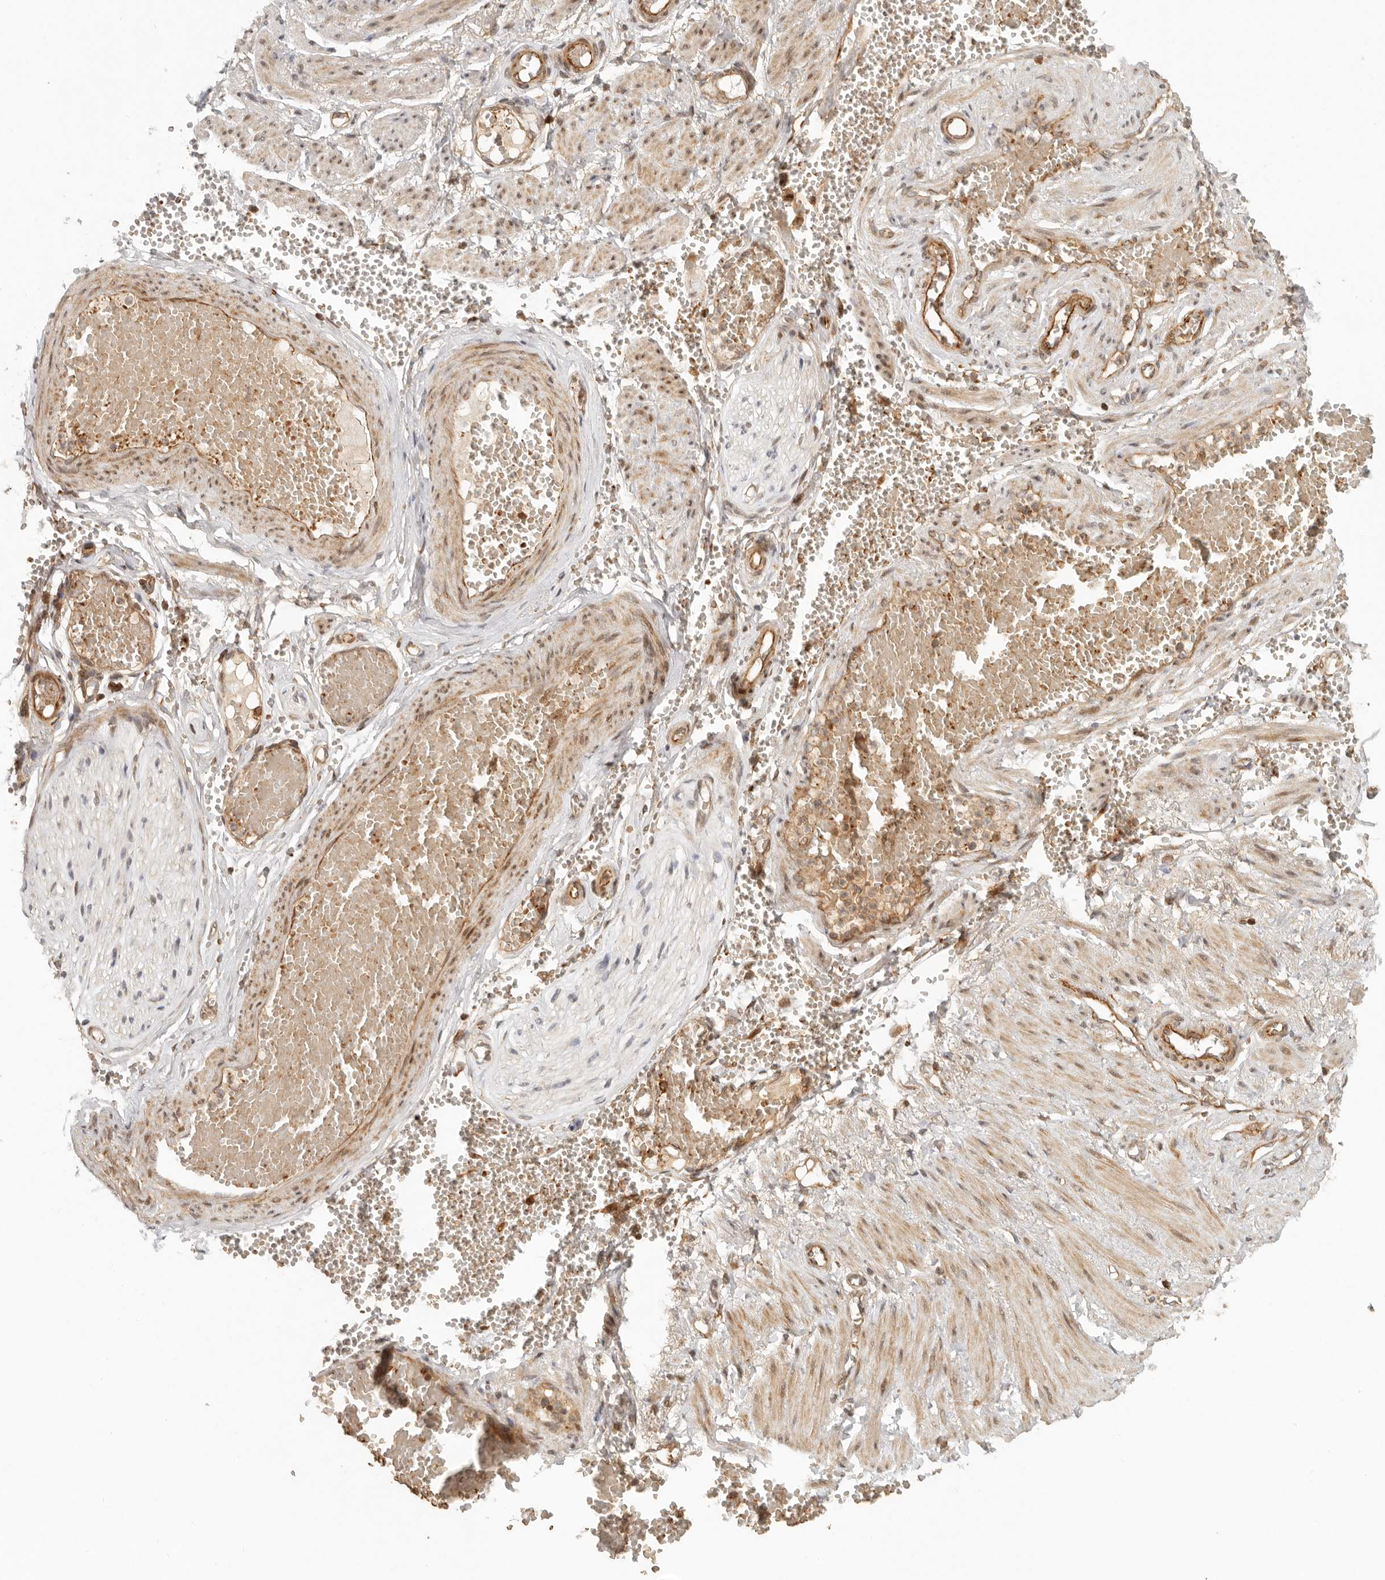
{"staining": {"intensity": "moderate", "quantity": ">75%", "location": "cytoplasmic/membranous"}, "tissue": "adipose tissue", "cell_type": "Adipocytes", "image_type": "normal", "snomed": [{"axis": "morphology", "description": "Normal tissue, NOS"}, {"axis": "topography", "description": "Smooth muscle"}, {"axis": "topography", "description": "Peripheral nerve tissue"}], "caption": "Immunohistochemical staining of benign human adipose tissue reveals >75% levels of moderate cytoplasmic/membranous protein expression in approximately >75% of adipocytes.", "gene": "AHDC1", "patient": {"sex": "female", "age": 39}}